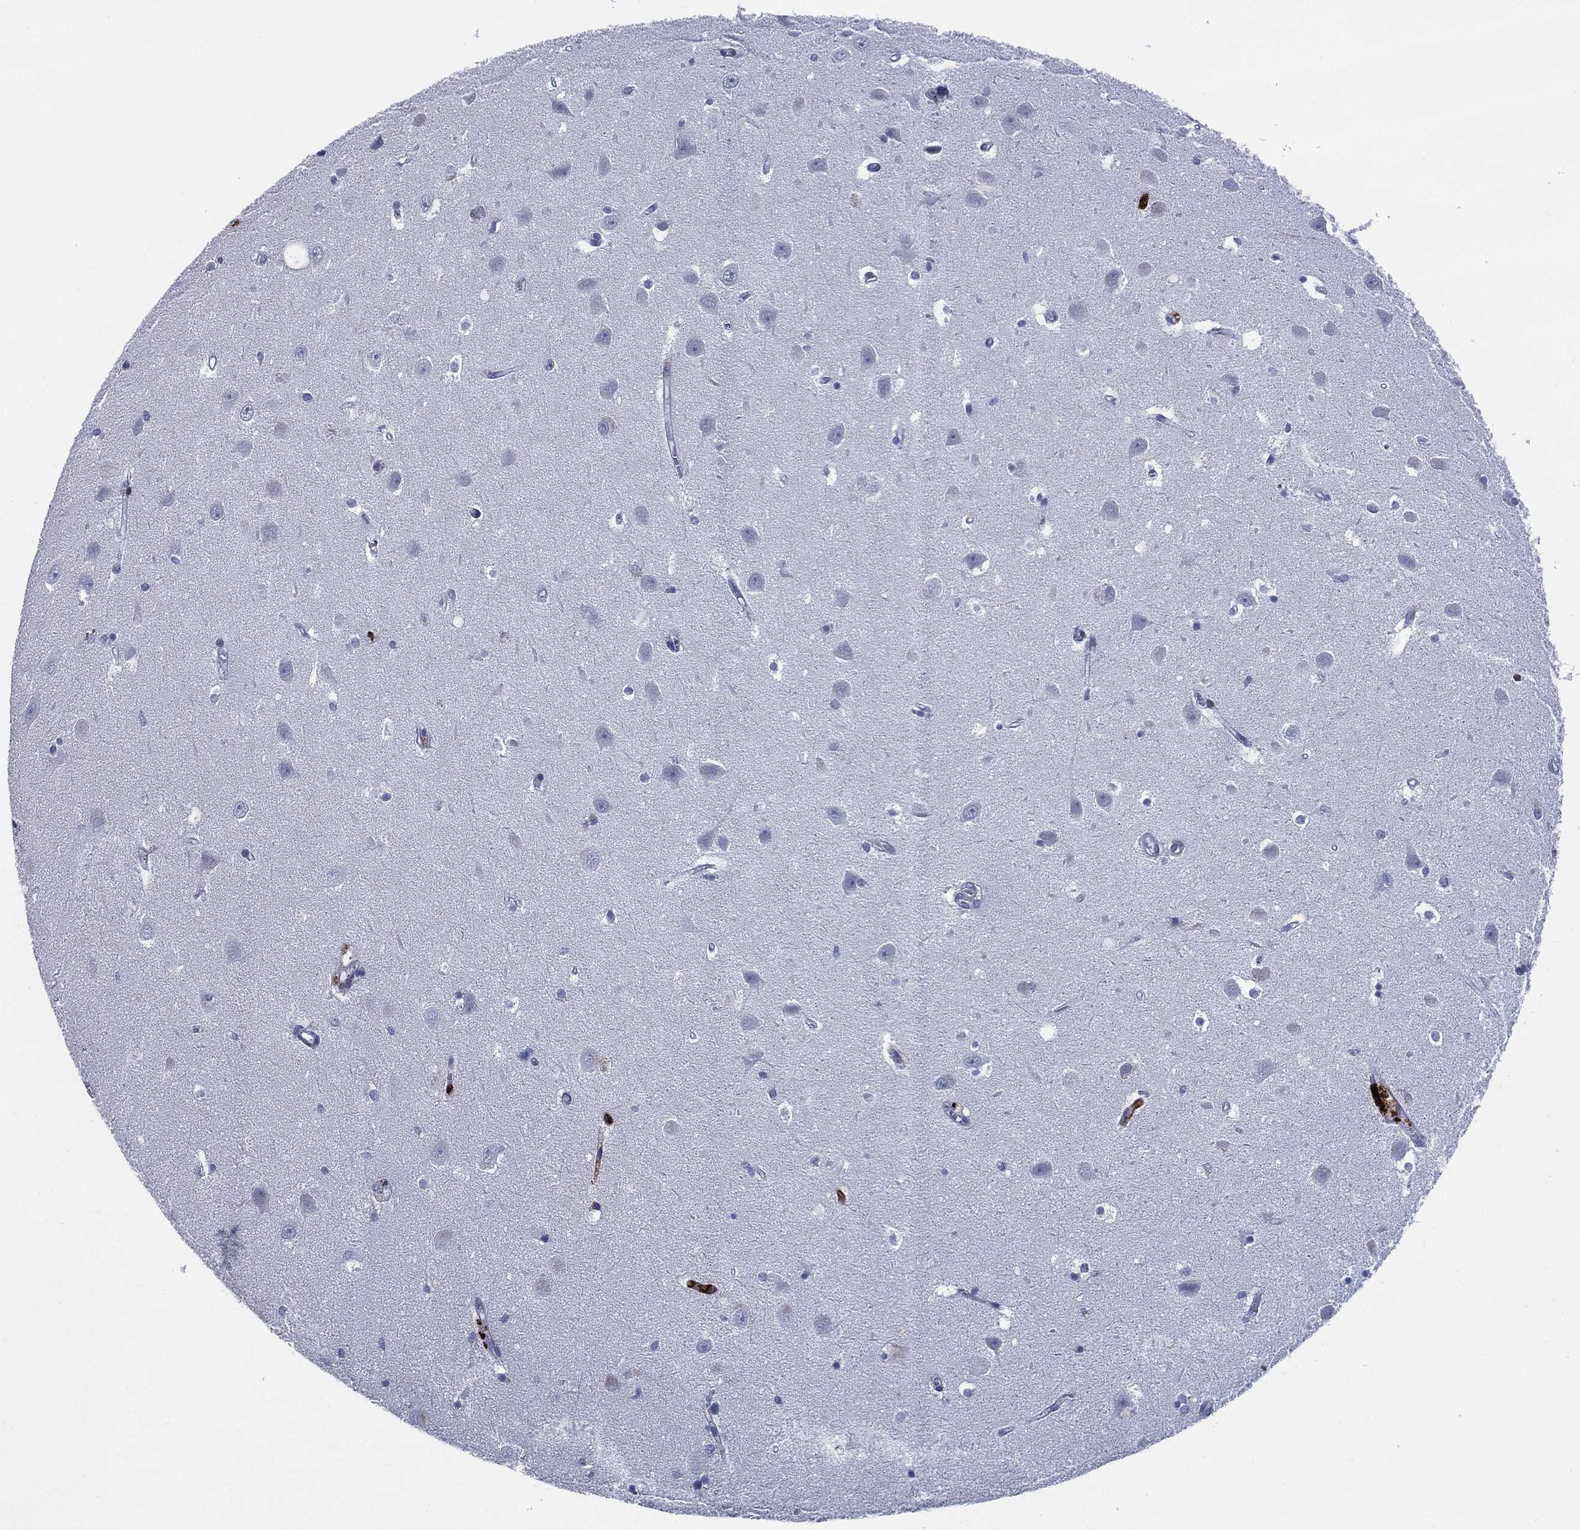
{"staining": {"intensity": "negative", "quantity": "none", "location": "none"}, "tissue": "hippocampus", "cell_type": "Glial cells", "image_type": "normal", "snomed": [{"axis": "morphology", "description": "Normal tissue, NOS"}, {"axis": "topography", "description": "Hippocampus"}], "caption": "Immunohistochemistry (IHC) photomicrograph of unremarkable hippocampus stained for a protein (brown), which exhibits no expression in glial cells. The staining is performed using DAB (3,3'-diaminobenzidine) brown chromogen with nuclei counter-stained in using hematoxylin.", "gene": "MPO", "patient": {"sex": "female", "age": 64}}